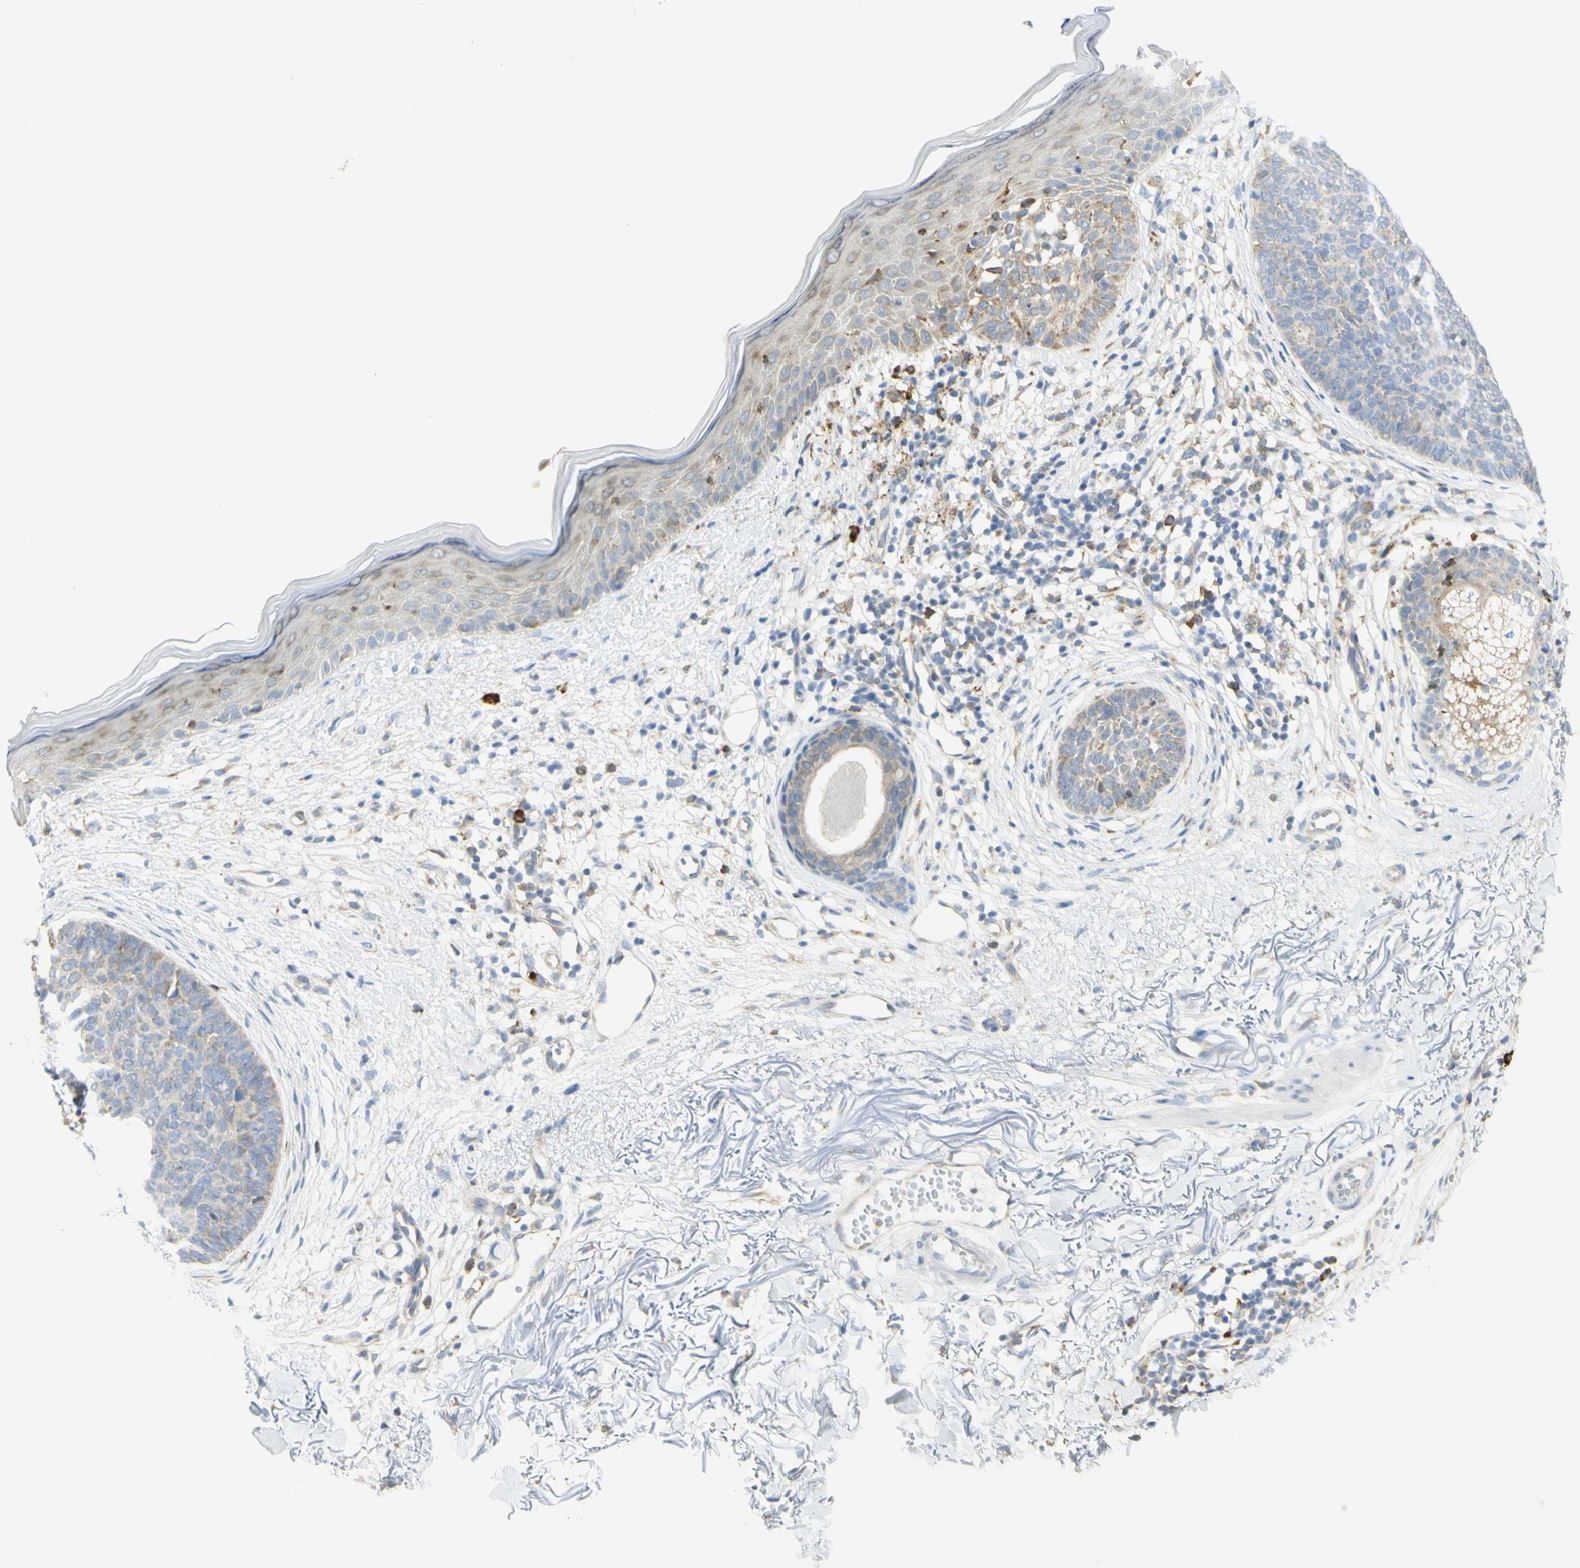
{"staining": {"intensity": "weak", "quantity": "25%-75%", "location": "cytoplasmic/membranous"}, "tissue": "skin cancer", "cell_type": "Tumor cells", "image_type": "cancer", "snomed": [{"axis": "morphology", "description": "Basal cell carcinoma"}, {"axis": "topography", "description": "Skin"}], "caption": "Immunohistochemistry (IHC) of skin cancer exhibits low levels of weak cytoplasmic/membranous expression in approximately 25%-75% of tumor cells.", "gene": "MANF", "patient": {"sex": "female", "age": 70}}